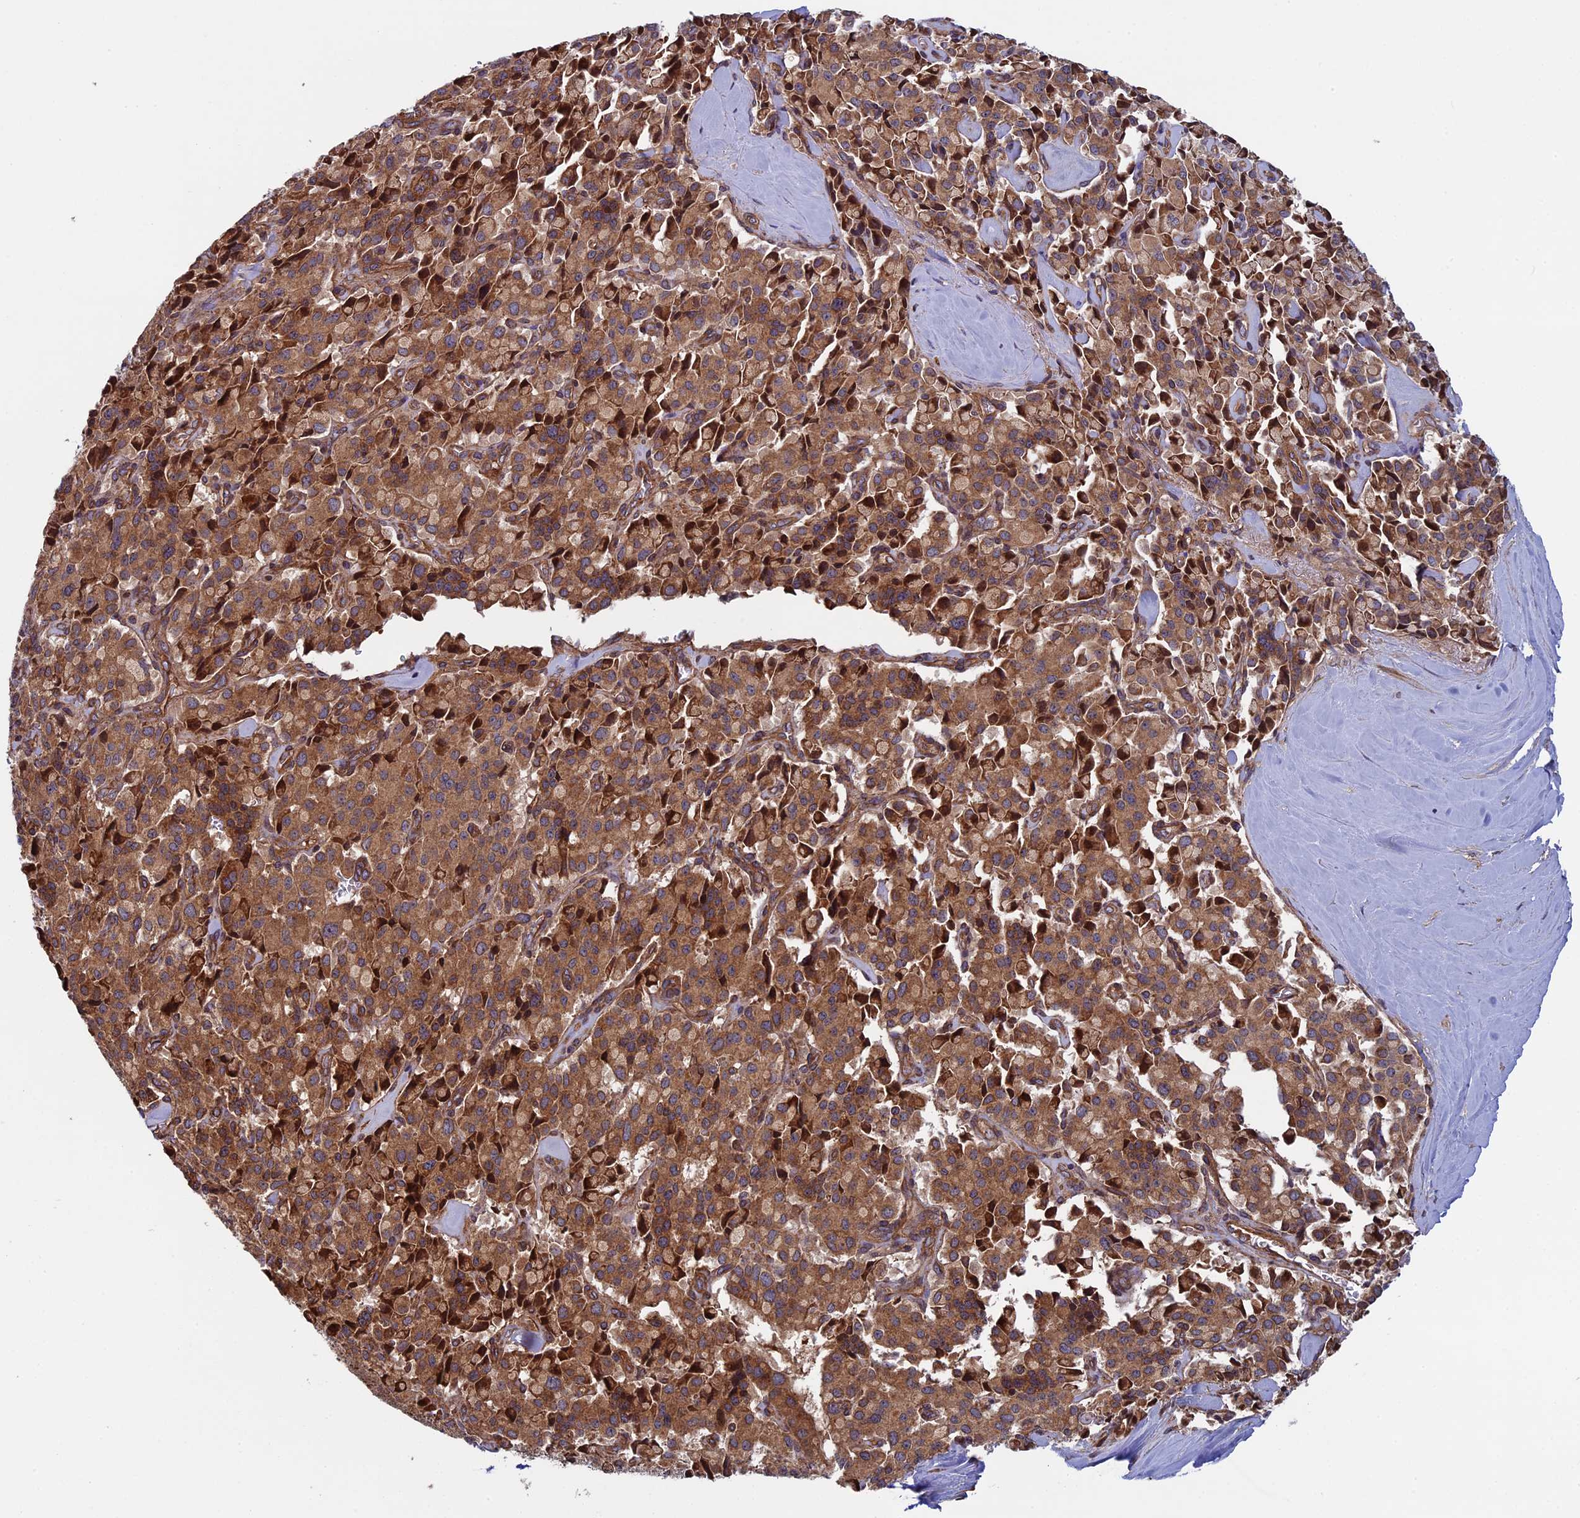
{"staining": {"intensity": "moderate", "quantity": ">75%", "location": "cytoplasmic/membranous"}, "tissue": "pancreatic cancer", "cell_type": "Tumor cells", "image_type": "cancer", "snomed": [{"axis": "morphology", "description": "Adenocarcinoma, NOS"}, {"axis": "topography", "description": "Pancreas"}], "caption": "A medium amount of moderate cytoplasmic/membranous staining is present in about >75% of tumor cells in pancreatic cancer (adenocarcinoma) tissue. (Brightfield microscopy of DAB IHC at high magnification).", "gene": "CCDC8", "patient": {"sex": "male", "age": 65}}